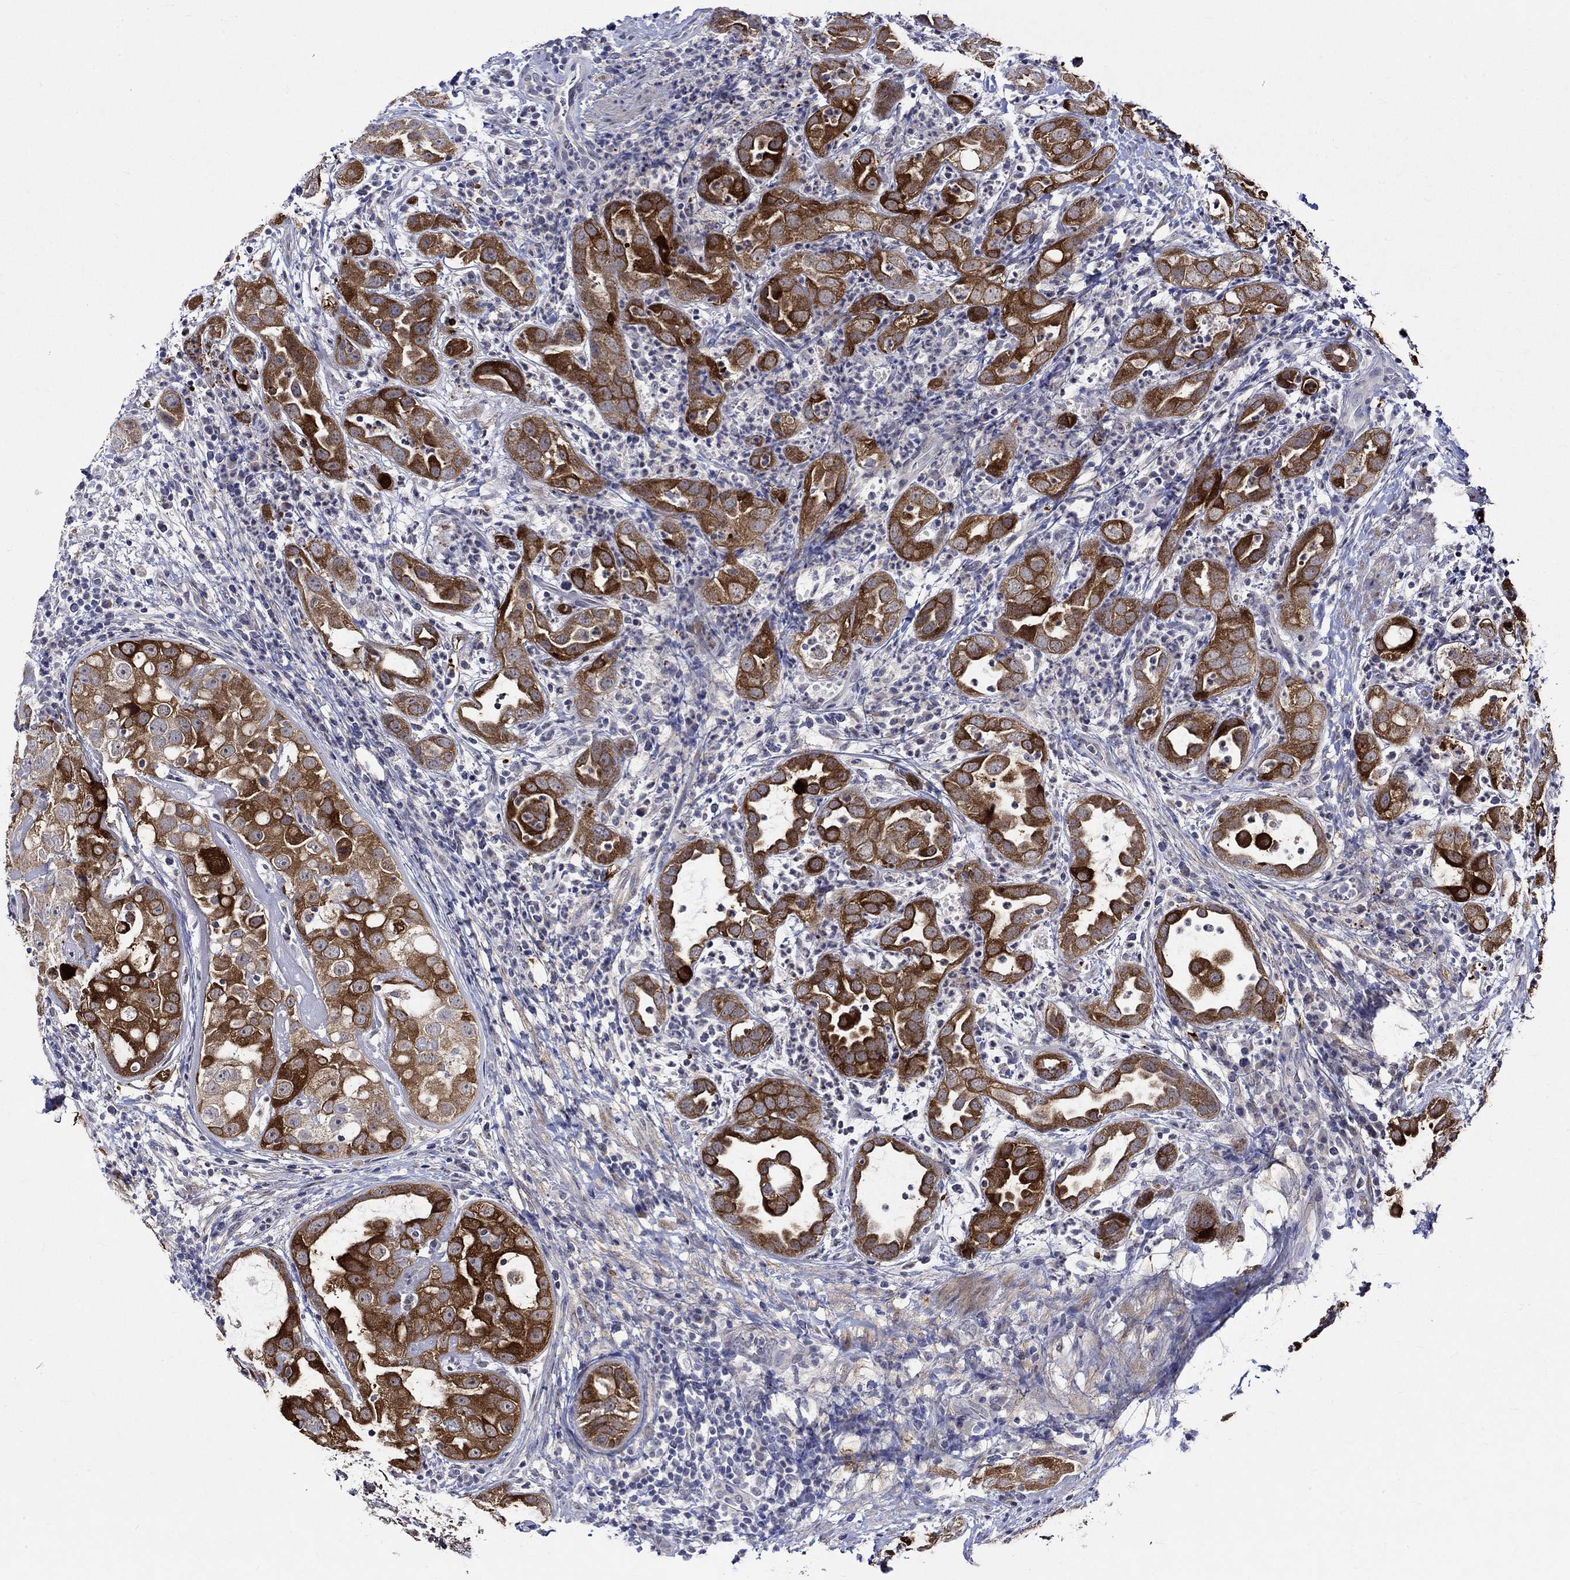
{"staining": {"intensity": "strong", "quantity": ">75%", "location": "cytoplasmic/membranous"}, "tissue": "urothelial cancer", "cell_type": "Tumor cells", "image_type": "cancer", "snomed": [{"axis": "morphology", "description": "Urothelial carcinoma, High grade"}, {"axis": "topography", "description": "Urinary bladder"}], "caption": "Immunohistochemistry of human urothelial carcinoma (high-grade) reveals high levels of strong cytoplasmic/membranous expression in approximately >75% of tumor cells.", "gene": "CRYAB", "patient": {"sex": "female", "age": 41}}